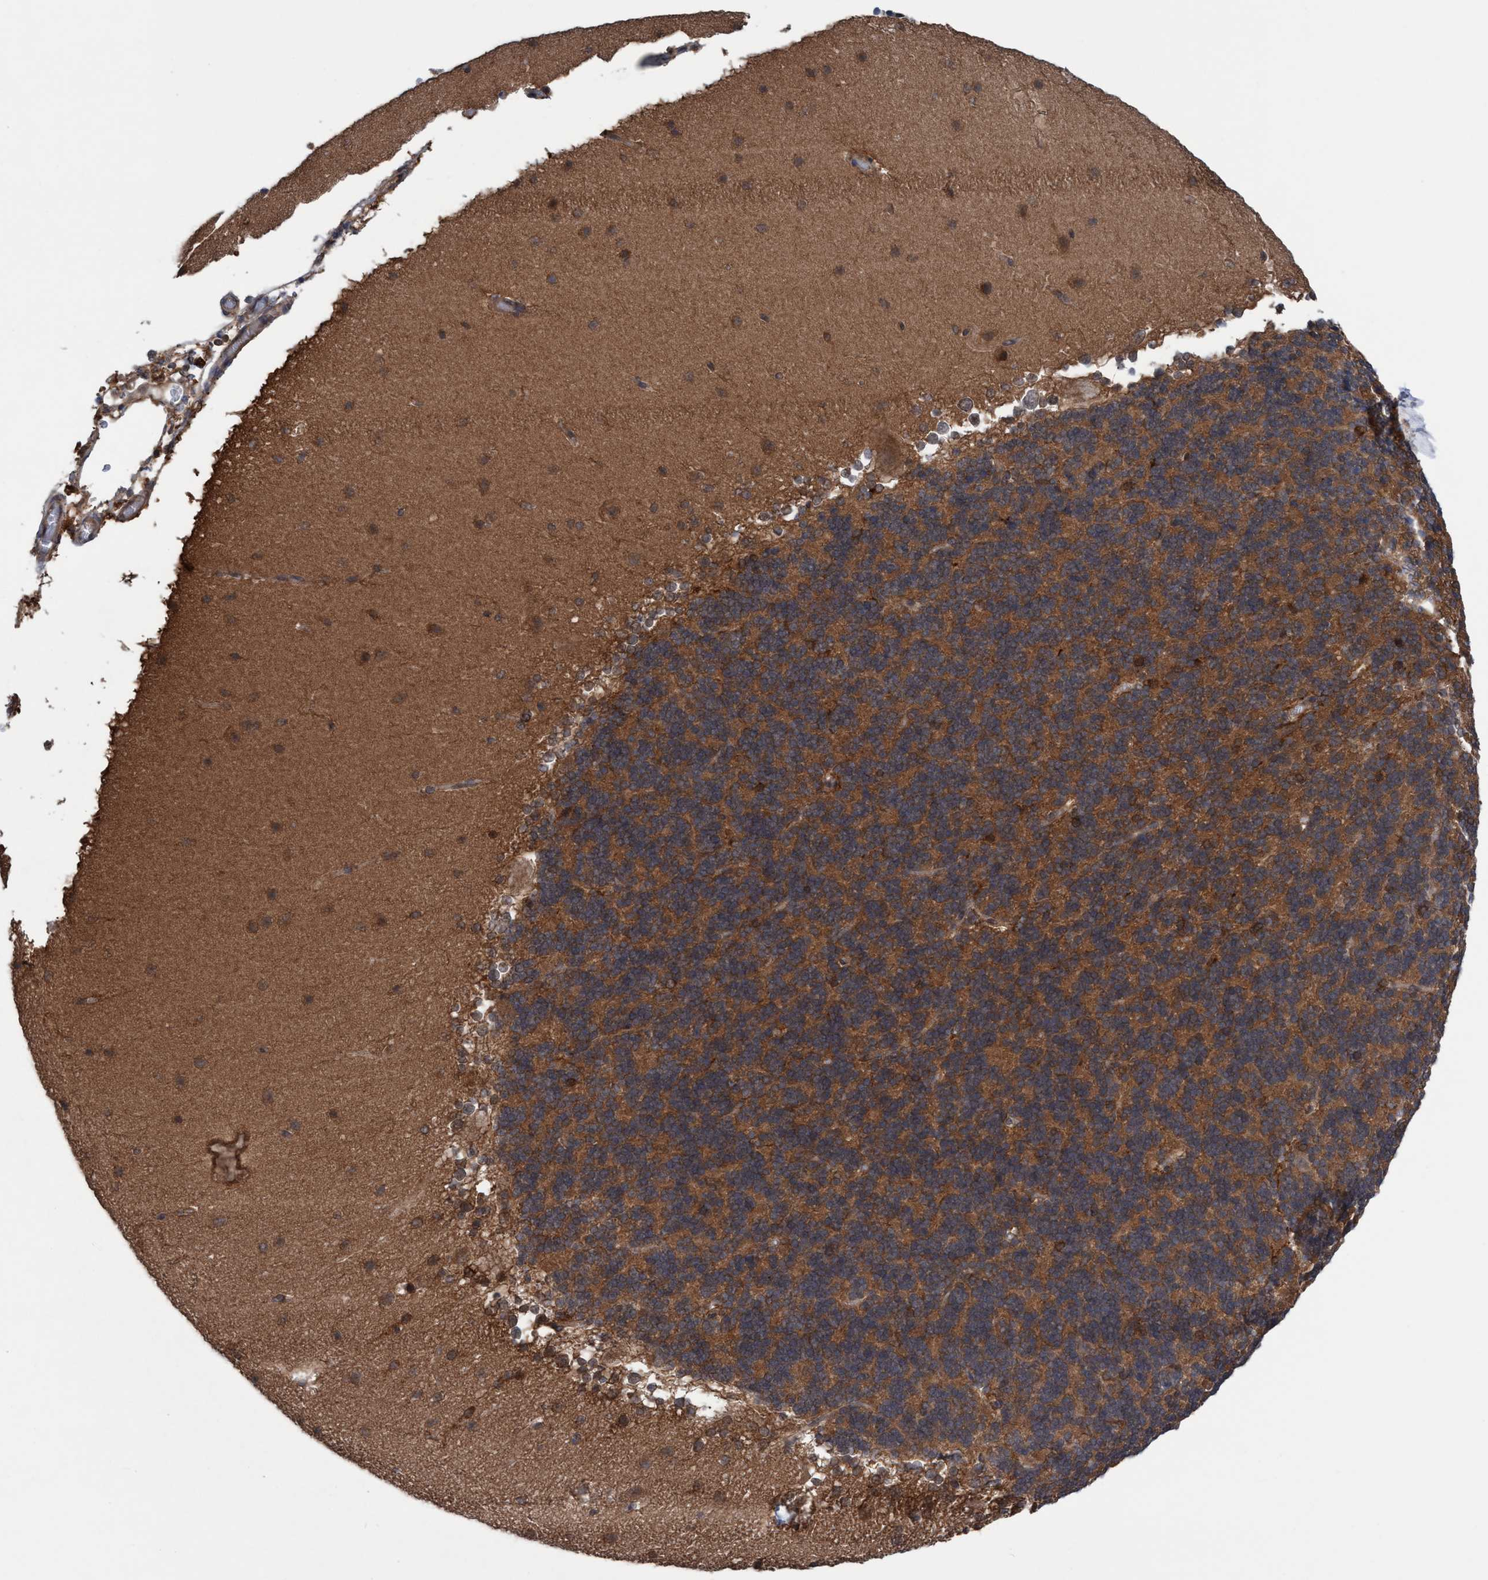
{"staining": {"intensity": "moderate", "quantity": ">75%", "location": "cytoplasmic/membranous"}, "tissue": "cerebellum", "cell_type": "Cells in granular layer", "image_type": "normal", "snomed": [{"axis": "morphology", "description": "Normal tissue, NOS"}, {"axis": "topography", "description": "Cerebellum"}], "caption": "This micrograph reveals benign cerebellum stained with IHC to label a protein in brown. The cytoplasmic/membranous of cells in granular layer show moderate positivity for the protein. Nuclei are counter-stained blue.", "gene": "GLOD4", "patient": {"sex": "female", "age": 19}}